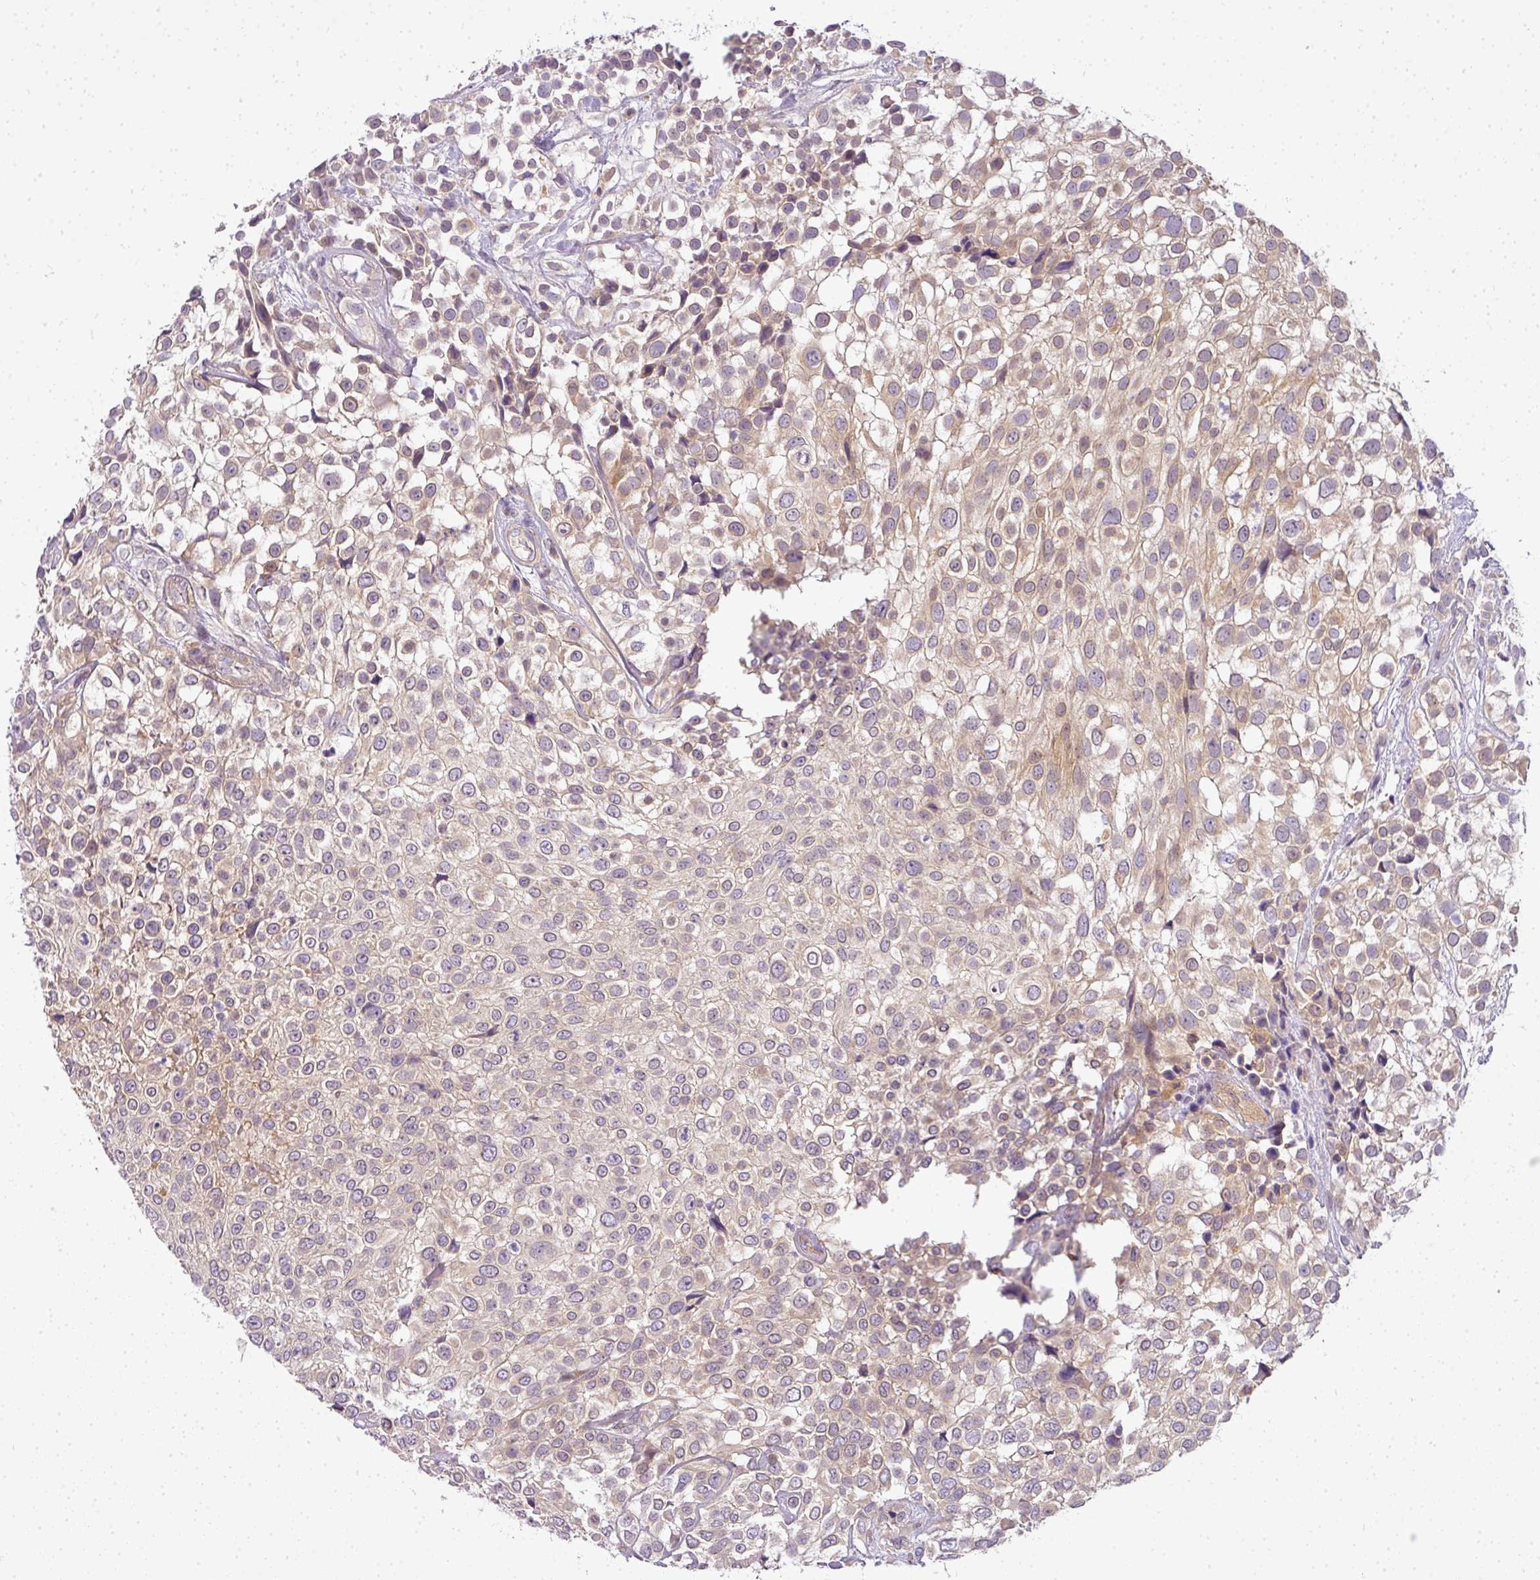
{"staining": {"intensity": "weak", "quantity": ">75%", "location": "cytoplasmic/membranous"}, "tissue": "urothelial cancer", "cell_type": "Tumor cells", "image_type": "cancer", "snomed": [{"axis": "morphology", "description": "Urothelial carcinoma, High grade"}, {"axis": "topography", "description": "Urinary bladder"}], "caption": "IHC staining of urothelial cancer, which displays low levels of weak cytoplasmic/membranous positivity in approximately >75% of tumor cells indicating weak cytoplasmic/membranous protein positivity. The staining was performed using DAB (brown) for protein detection and nuclei were counterstained in hematoxylin (blue).", "gene": "ADH5", "patient": {"sex": "male", "age": 56}}